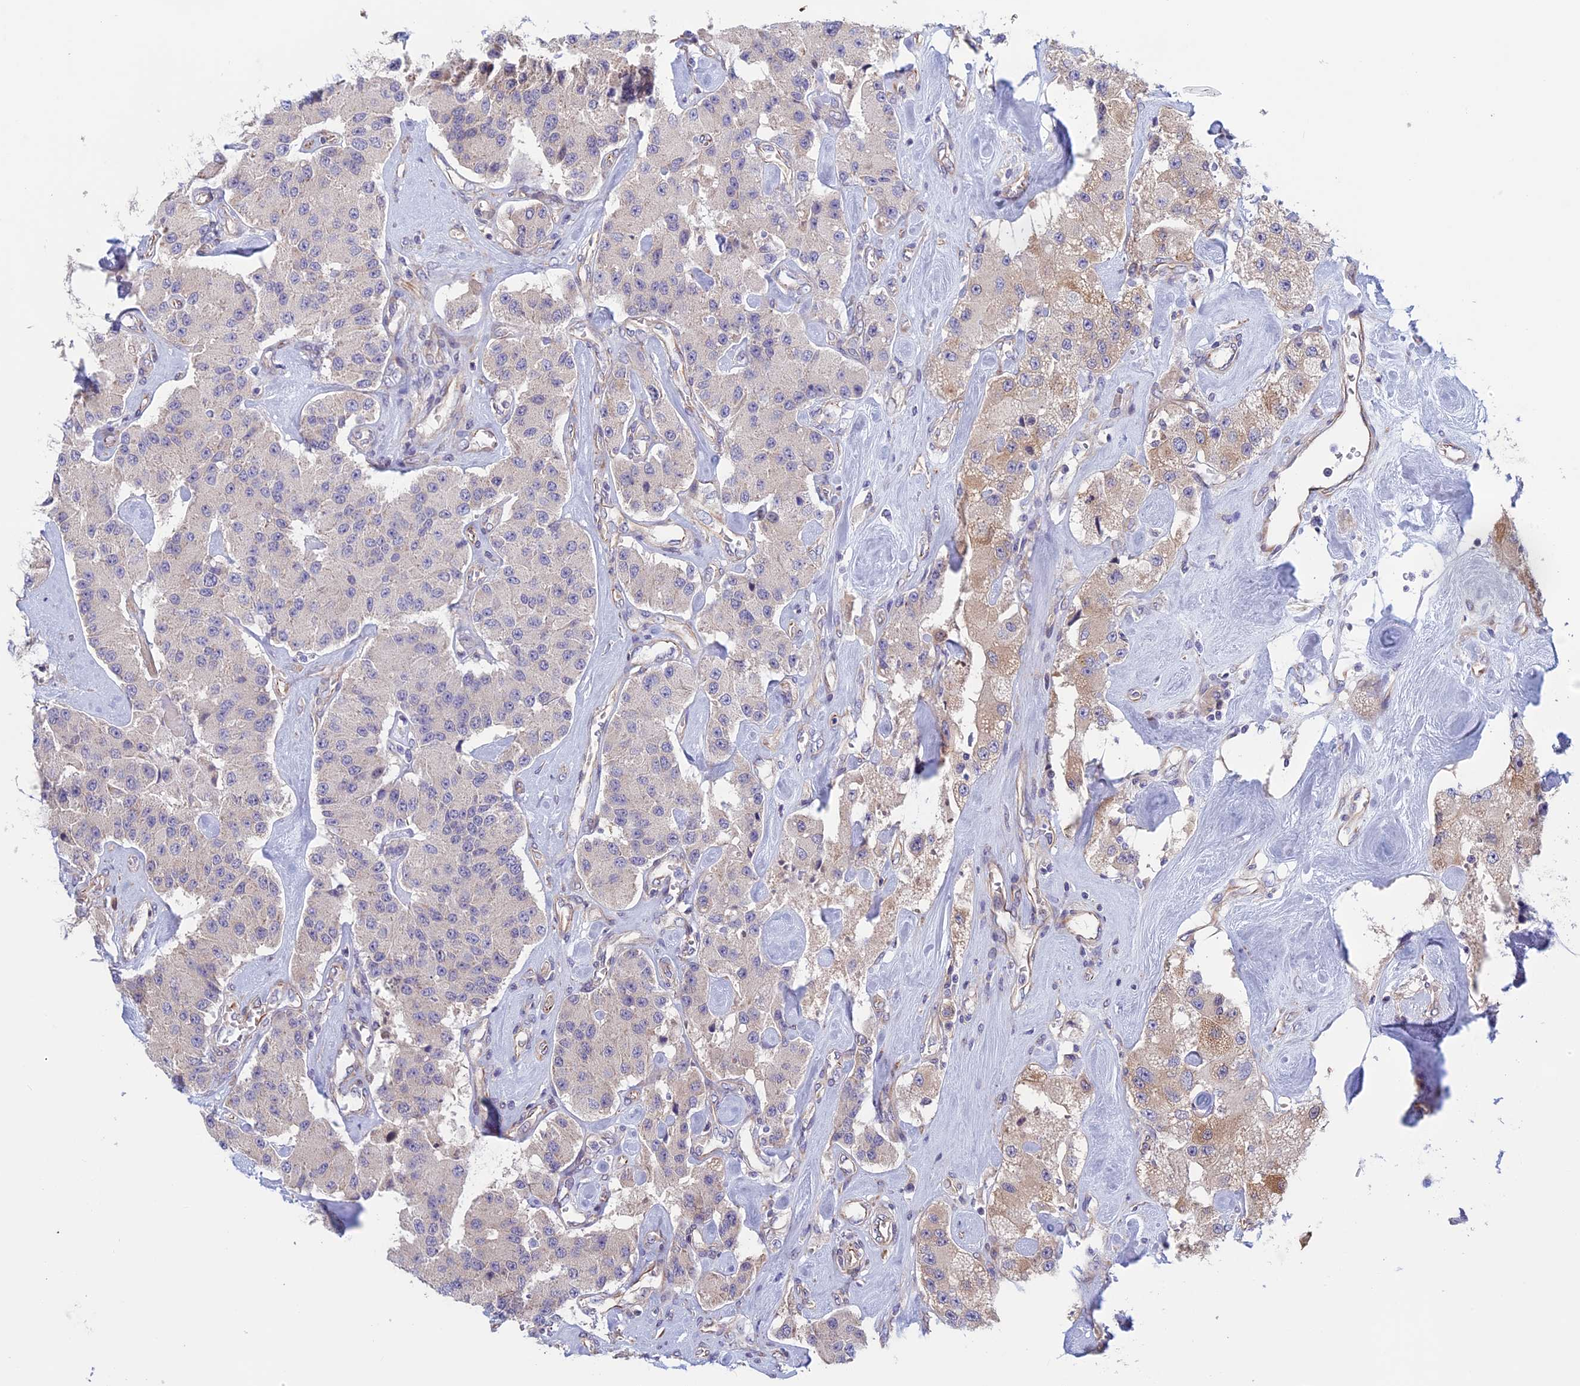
{"staining": {"intensity": "weak", "quantity": "<25%", "location": "cytoplasmic/membranous"}, "tissue": "carcinoid", "cell_type": "Tumor cells", "image_type": "cancer", "snomed": [{"axis": "morphology", "description": "Carcinoid, malignant, NOS"}, {"axis": "topography", "description": "Pancreas"}], "caption": "Tumor cells are negative for protein expression in human carcinoid.", "gene": "BCL2L10", "patient": {"sex": "male", "age": 41}}